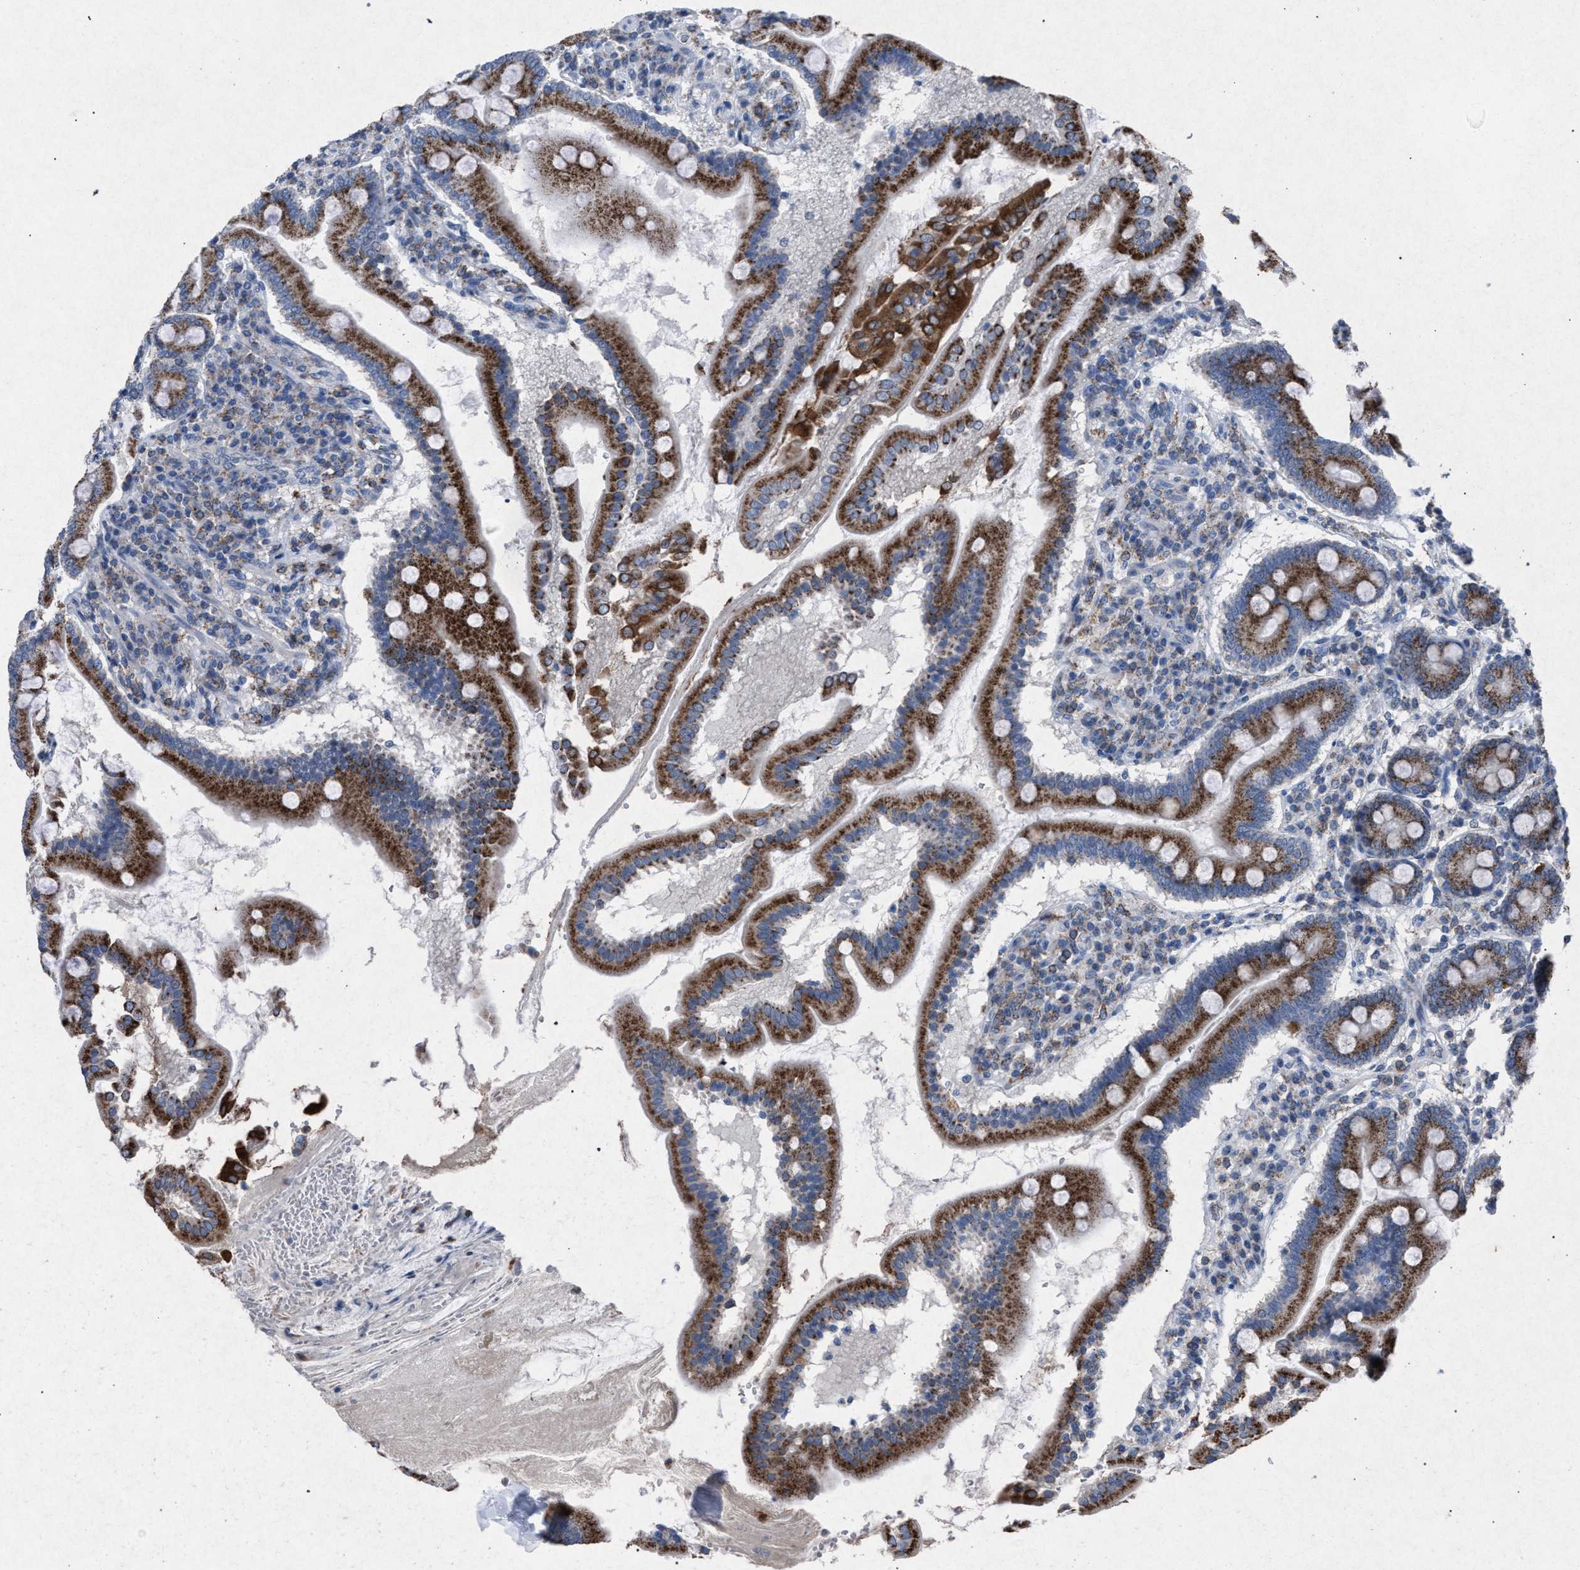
{"staining": {"intensity": "strong", "quantity": ">75%", "location": "cytoplasmic/membranous"}, "tissue": "duodenum", "cell_type": "Glandular cells", "image_type": "normal", "snomed": [{"axis": "morphology", "description": "Normal tissue, NOS"}, {"axis": "topography", "description": "Duodenum"}], "caption": "Glandular cells display strong cytoplasmic/membranous staining in about >75% of cells in unremarkable duodenum. The staining was performed using DAB, with brown indicating positive protein expression. Nuclei are stained blue with hematoxylin.", "gene": "HSD17B4", "patient": {"sex": "male", "age": 50}}